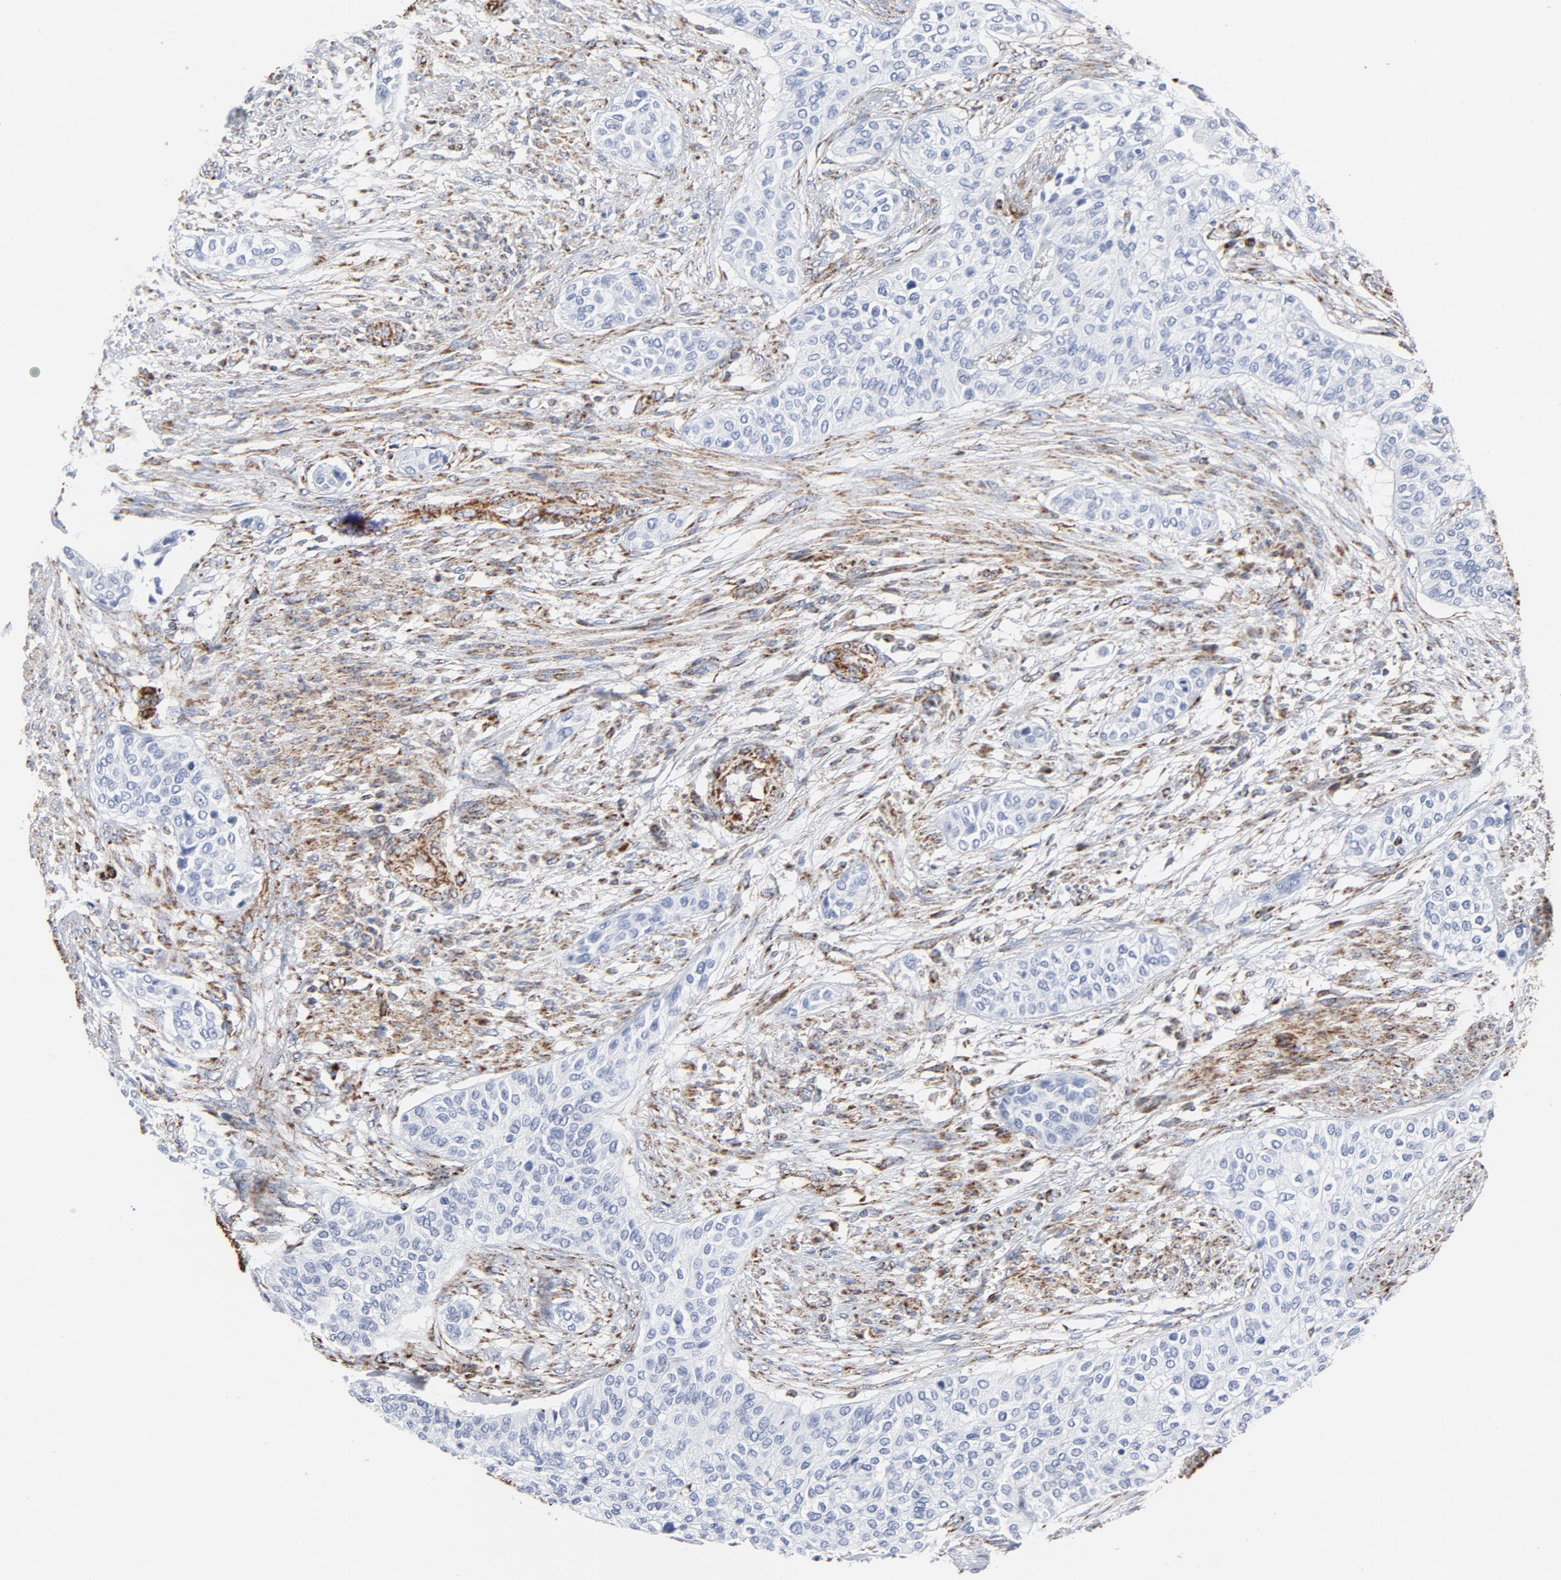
{"staining": {"intensity": "negative", "quantity": "none", "location": "none"}, "tissue": "urothelial cancer", "cell_type": "Tumor cells", "image_type": "cancer", "snomed": [{"axis": "morphology", "description": "Urothelial carcinoma, High grade"}, {"axis": "topography", "description": "Urinary bladder"}], "caption": "Tumor cells are negative for protein expression in human urothelial cancer.", "gene": "CYCS", "patient": {"sex": "male", "age": 74}}